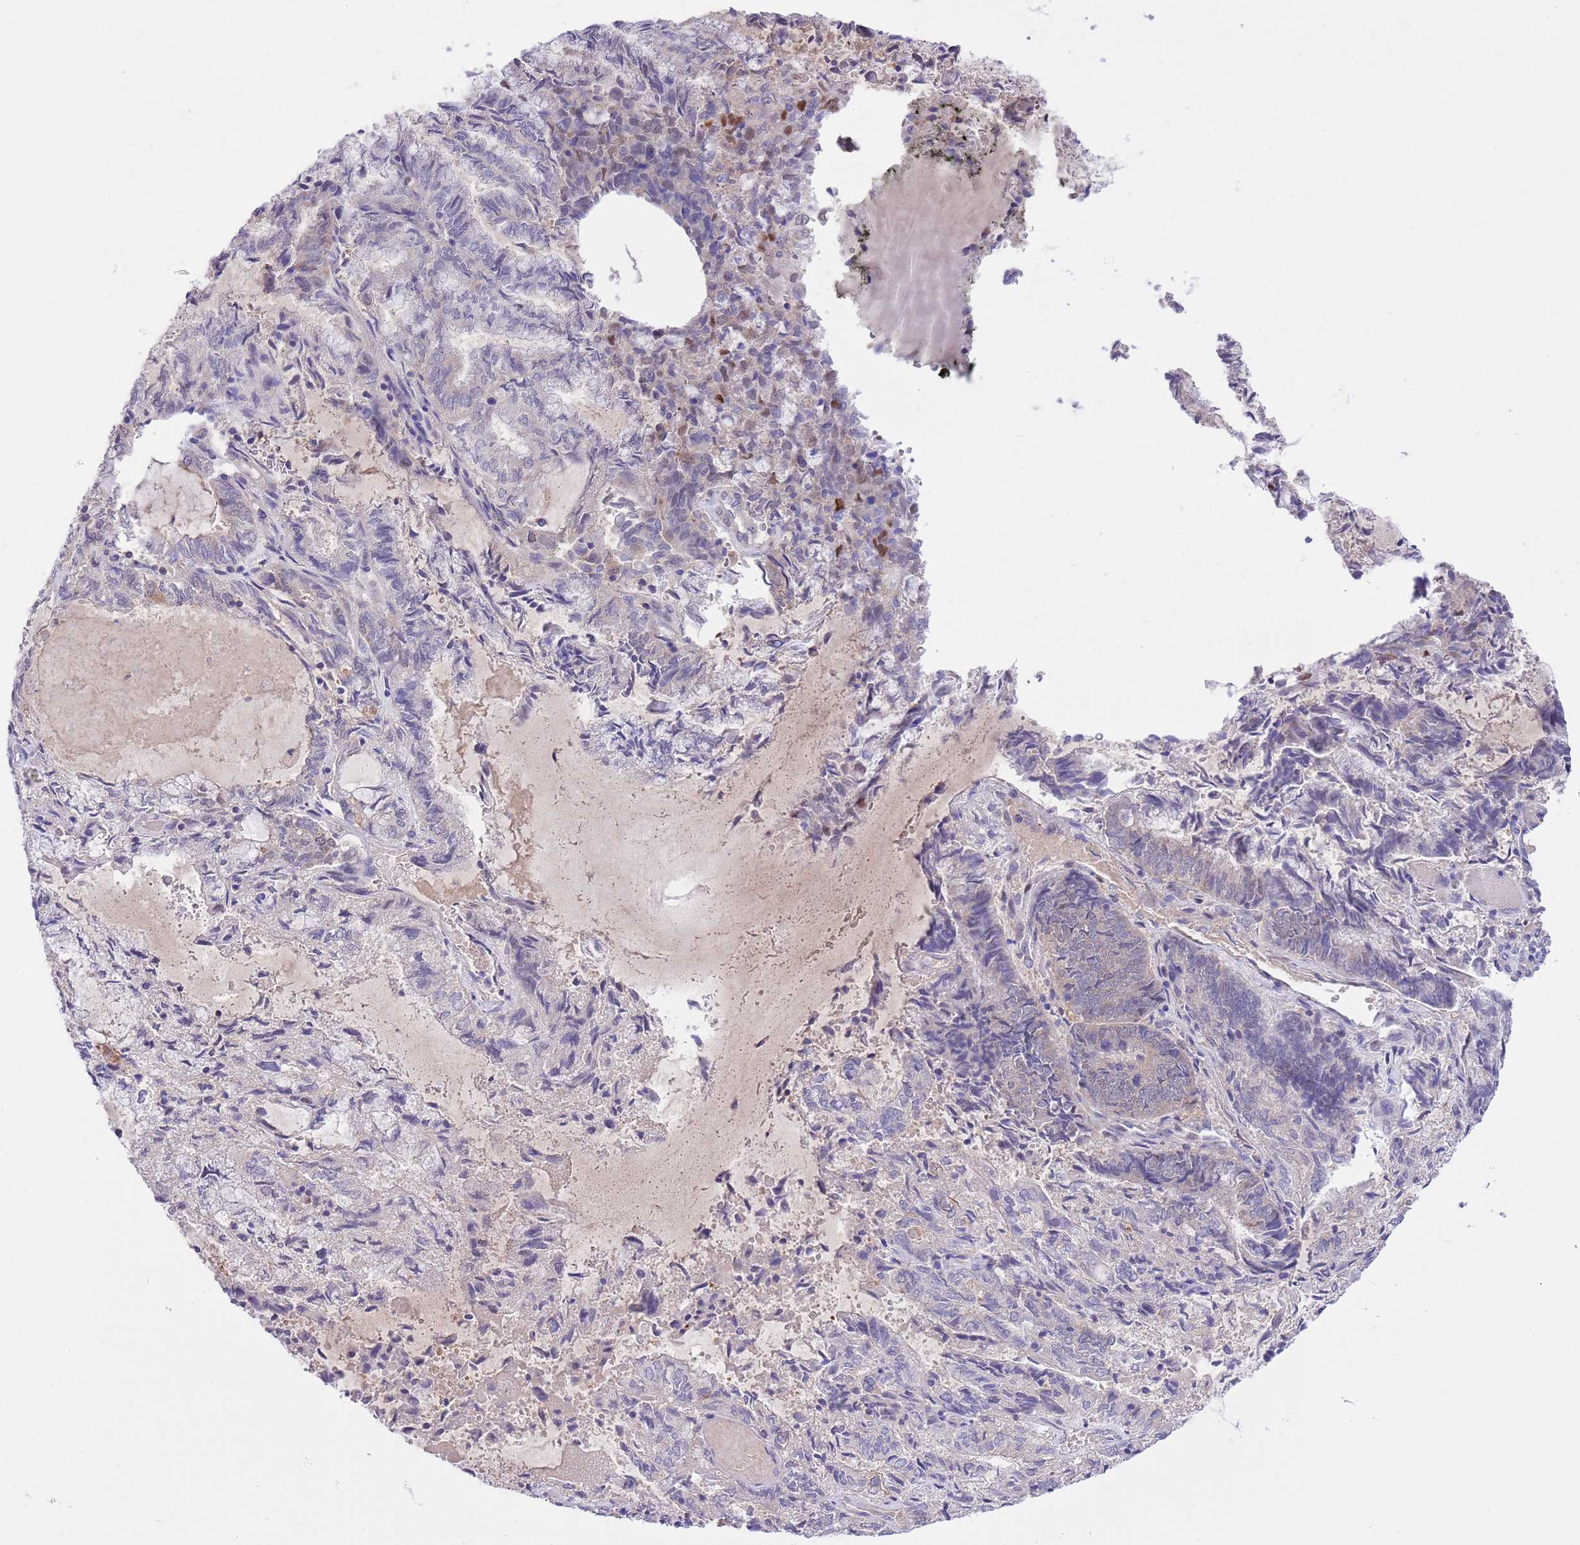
{"staining": {"intensity": "negative", "quantity": "none", "location": "none"}, "tissue": "endometrial cancer", "cell_type": "Tumor cells", "image_type": "cancer", "snomed": [{"axis": "morphology", "description": "Adenocarcinoma, NOS"}, {"axis": "topography", "description": "Endometrium"}], "caption": "Immunohistochemical staining of human adenocarcinoma (endometrial) demonstrates no significant positivity in tumor cells.", "gene": "PRR32", "patient": {"sex": "female", "age": 80}}